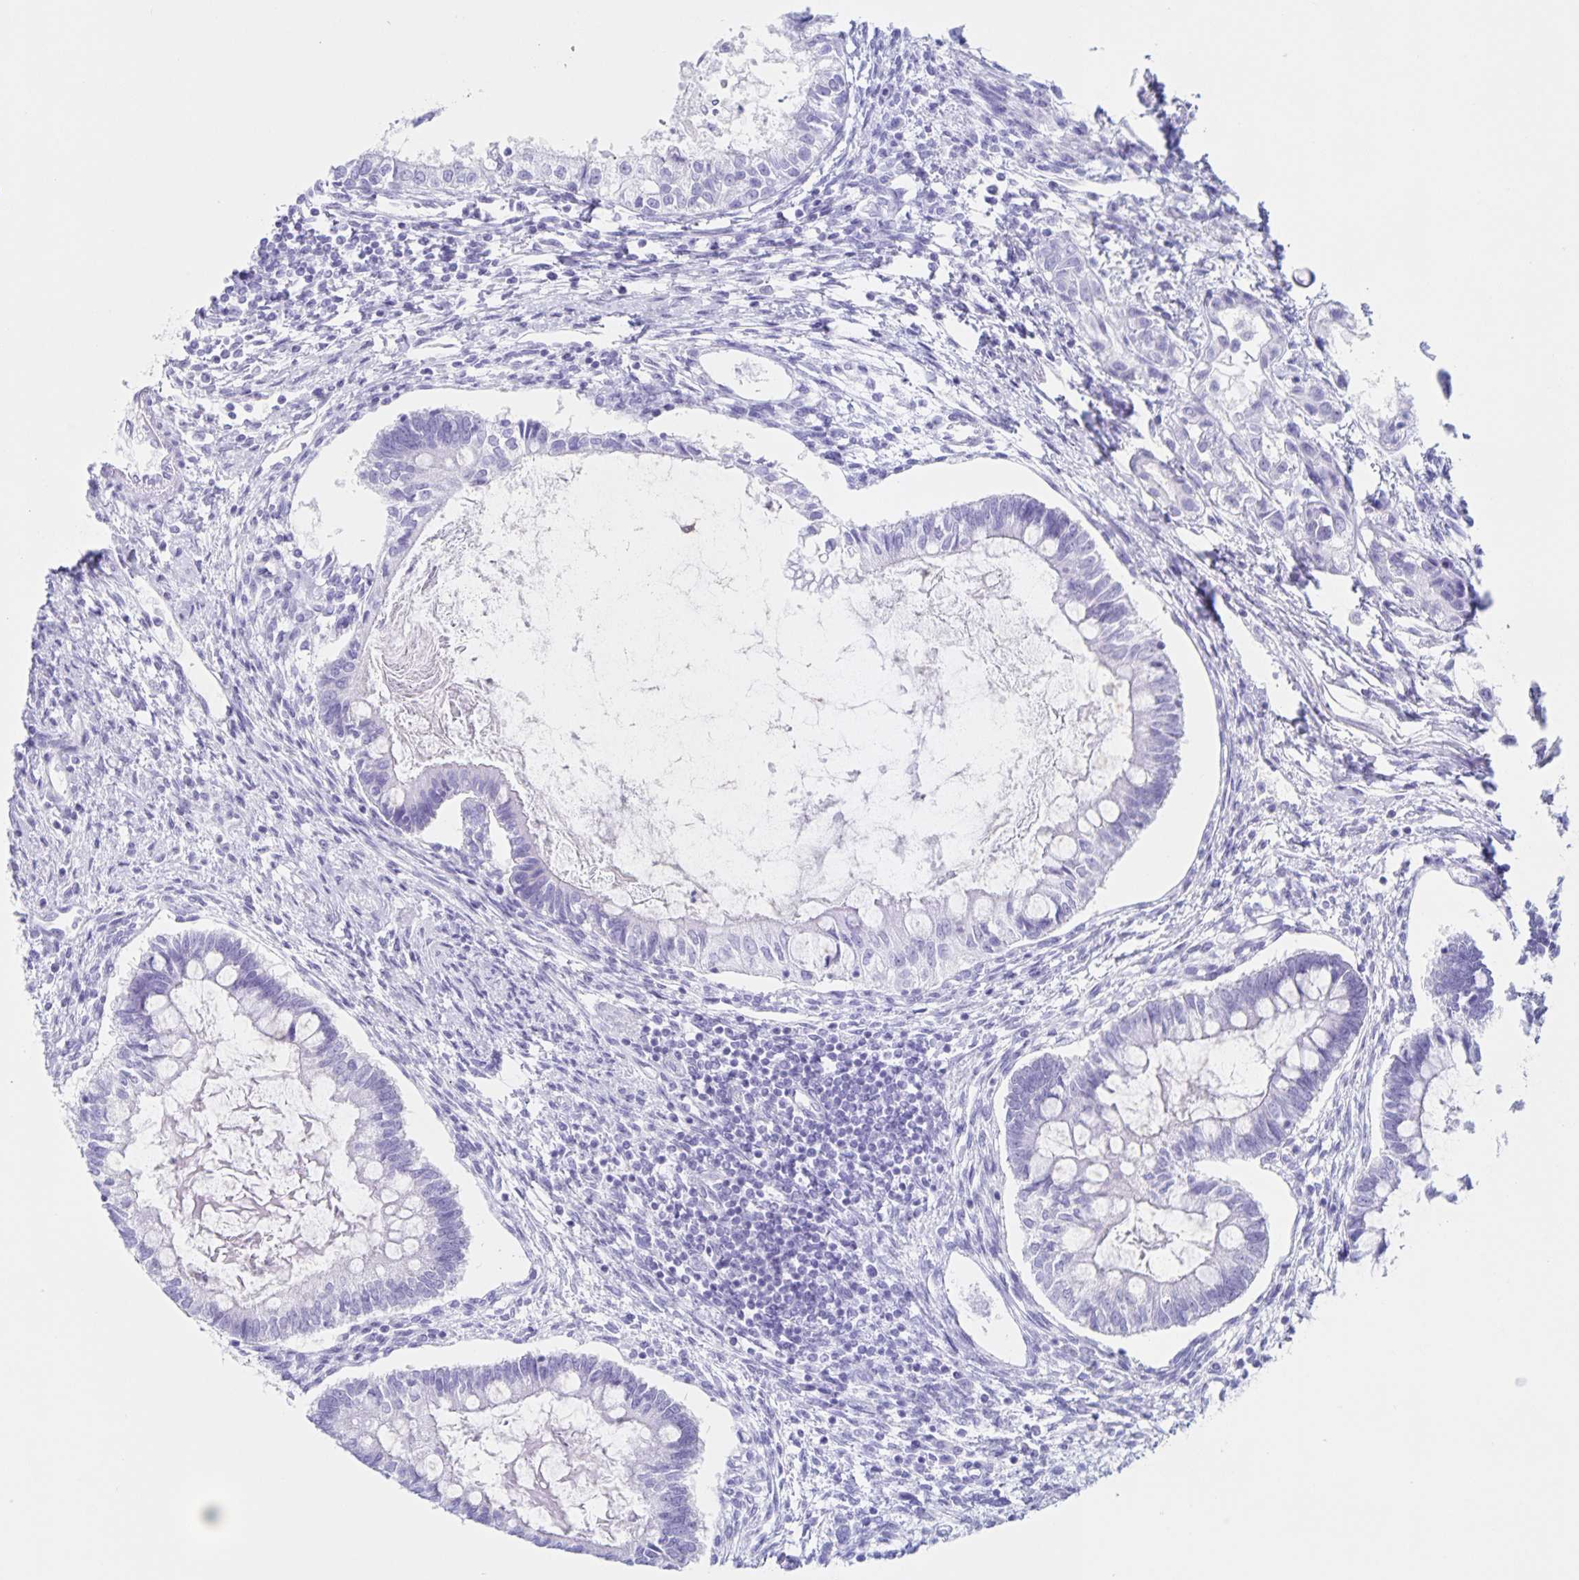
{"staining": {"intensity": "negative", "quantity": "none", "location": "none"}, "tissue": "testis cancer", "cell_type": "Tumor cells", "image_type": "cancer", "snomed": [{"axis": "morphology", "description": "Carcinoma, Embryonal, NOS"}, {"axis": "topography", "description": "Testis"}], "caption": "Tumor cells show no significant staining in testis embryonal carcinoma. (Stains: DAB immunohistochemistry with hematoxylin counter stain, Microscopy: brightfield microscopy at high magnification).", "gene": "C12orf56", "patient": {"sex": "male", "age": 37}}